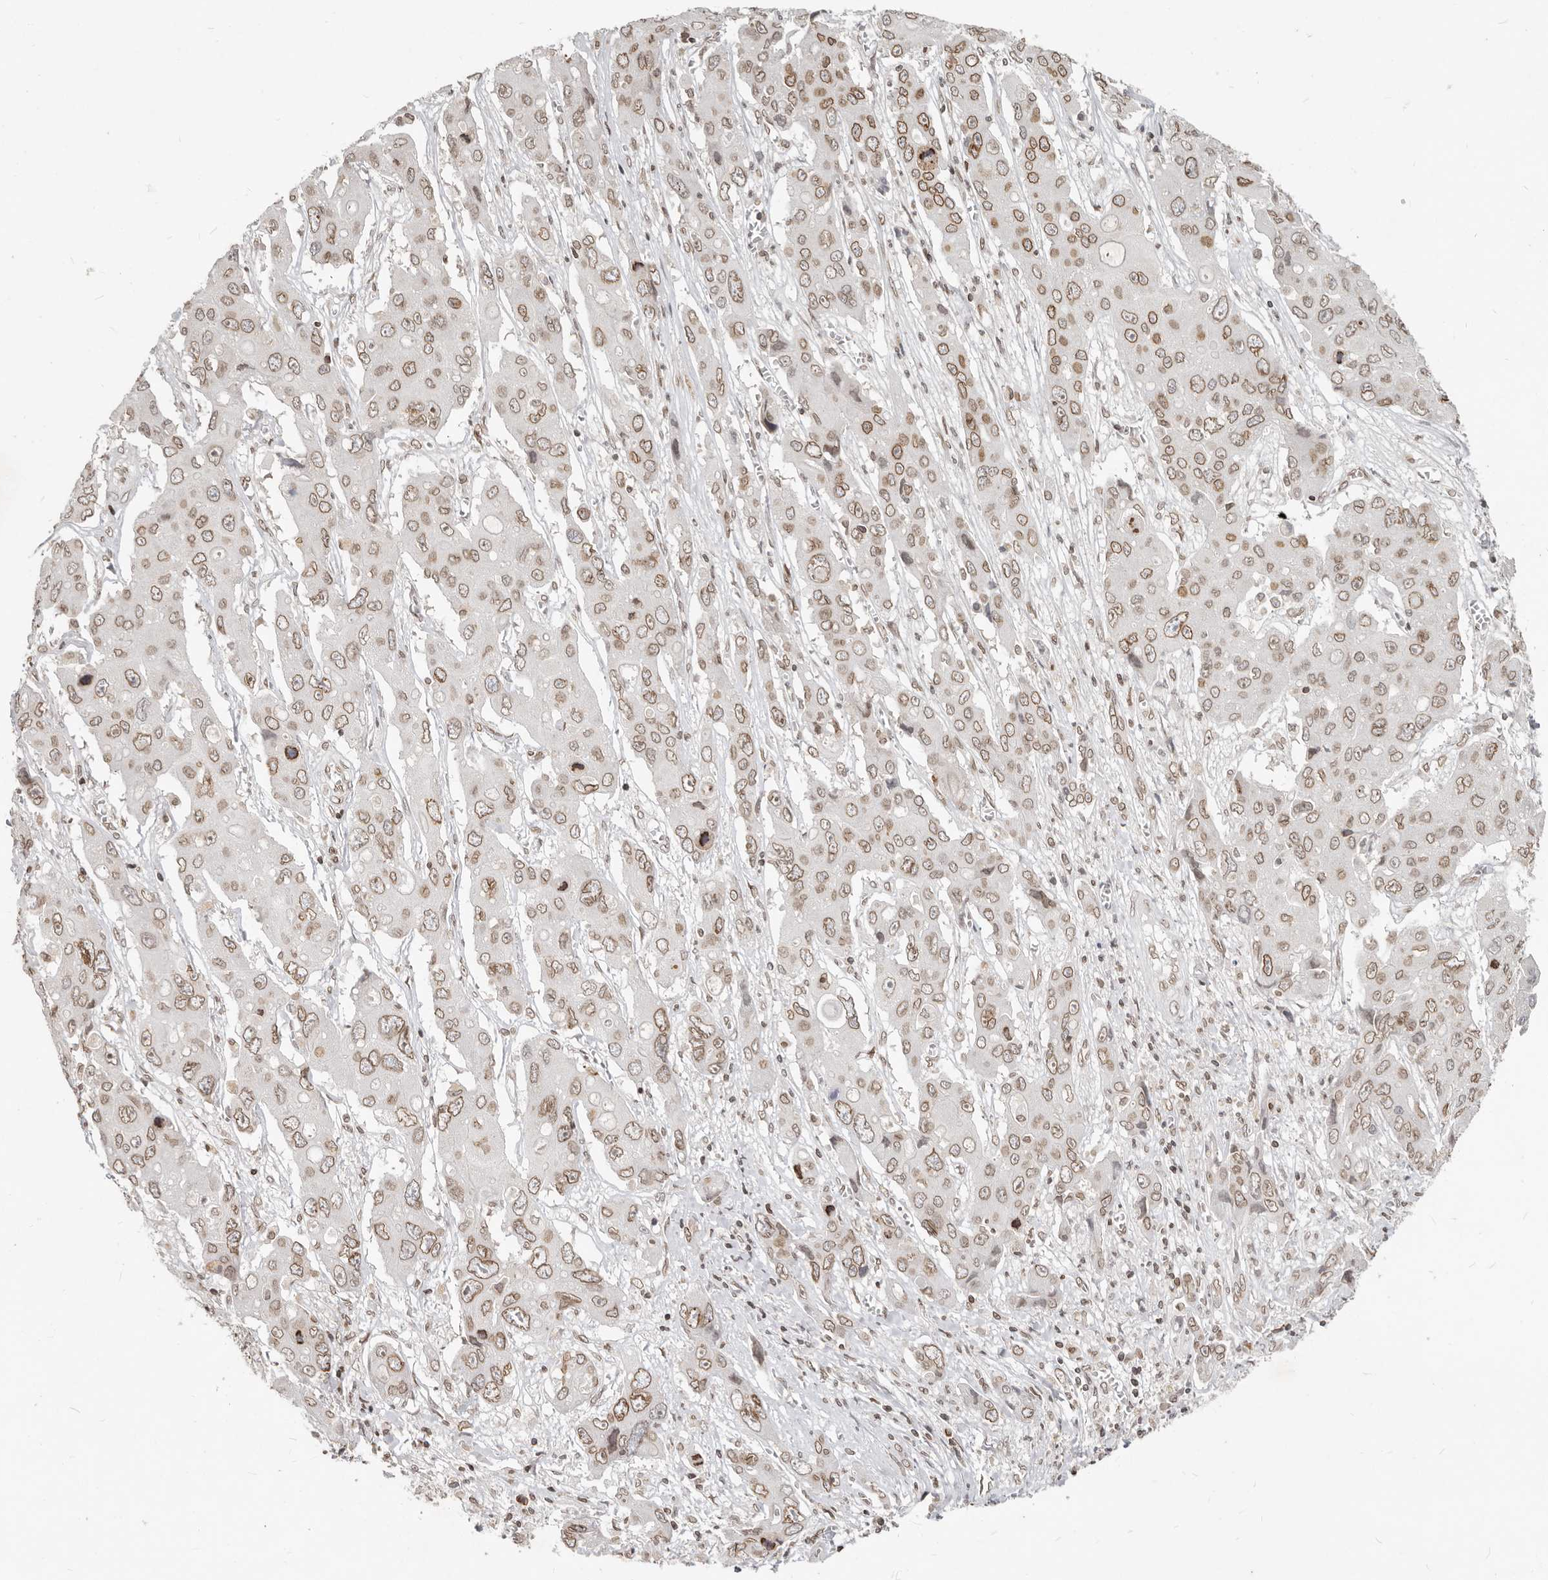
{"staining": {"intensity": "moderate", "quantity": ">75%", "location": "cytoplasmic/membranous,nuclear"}, "tissue": "liver cancer", "cell_type": "Tumor cells", "image_type": "cancer", "snomed": [{"axis": "morphology", "description": "Cholangiocarcinoma"}, {"axis": "topography", "description": "Liver"}], "caption": "Liver cholangiocarcinoma was stained to show a protein in brown. There is medium levels of moderate cytoplasmic/membranous and nuclear positivity in about >75% of tumor cells.", "gene": "NUP153", "patient": {"sex": "male", "age": 67}}